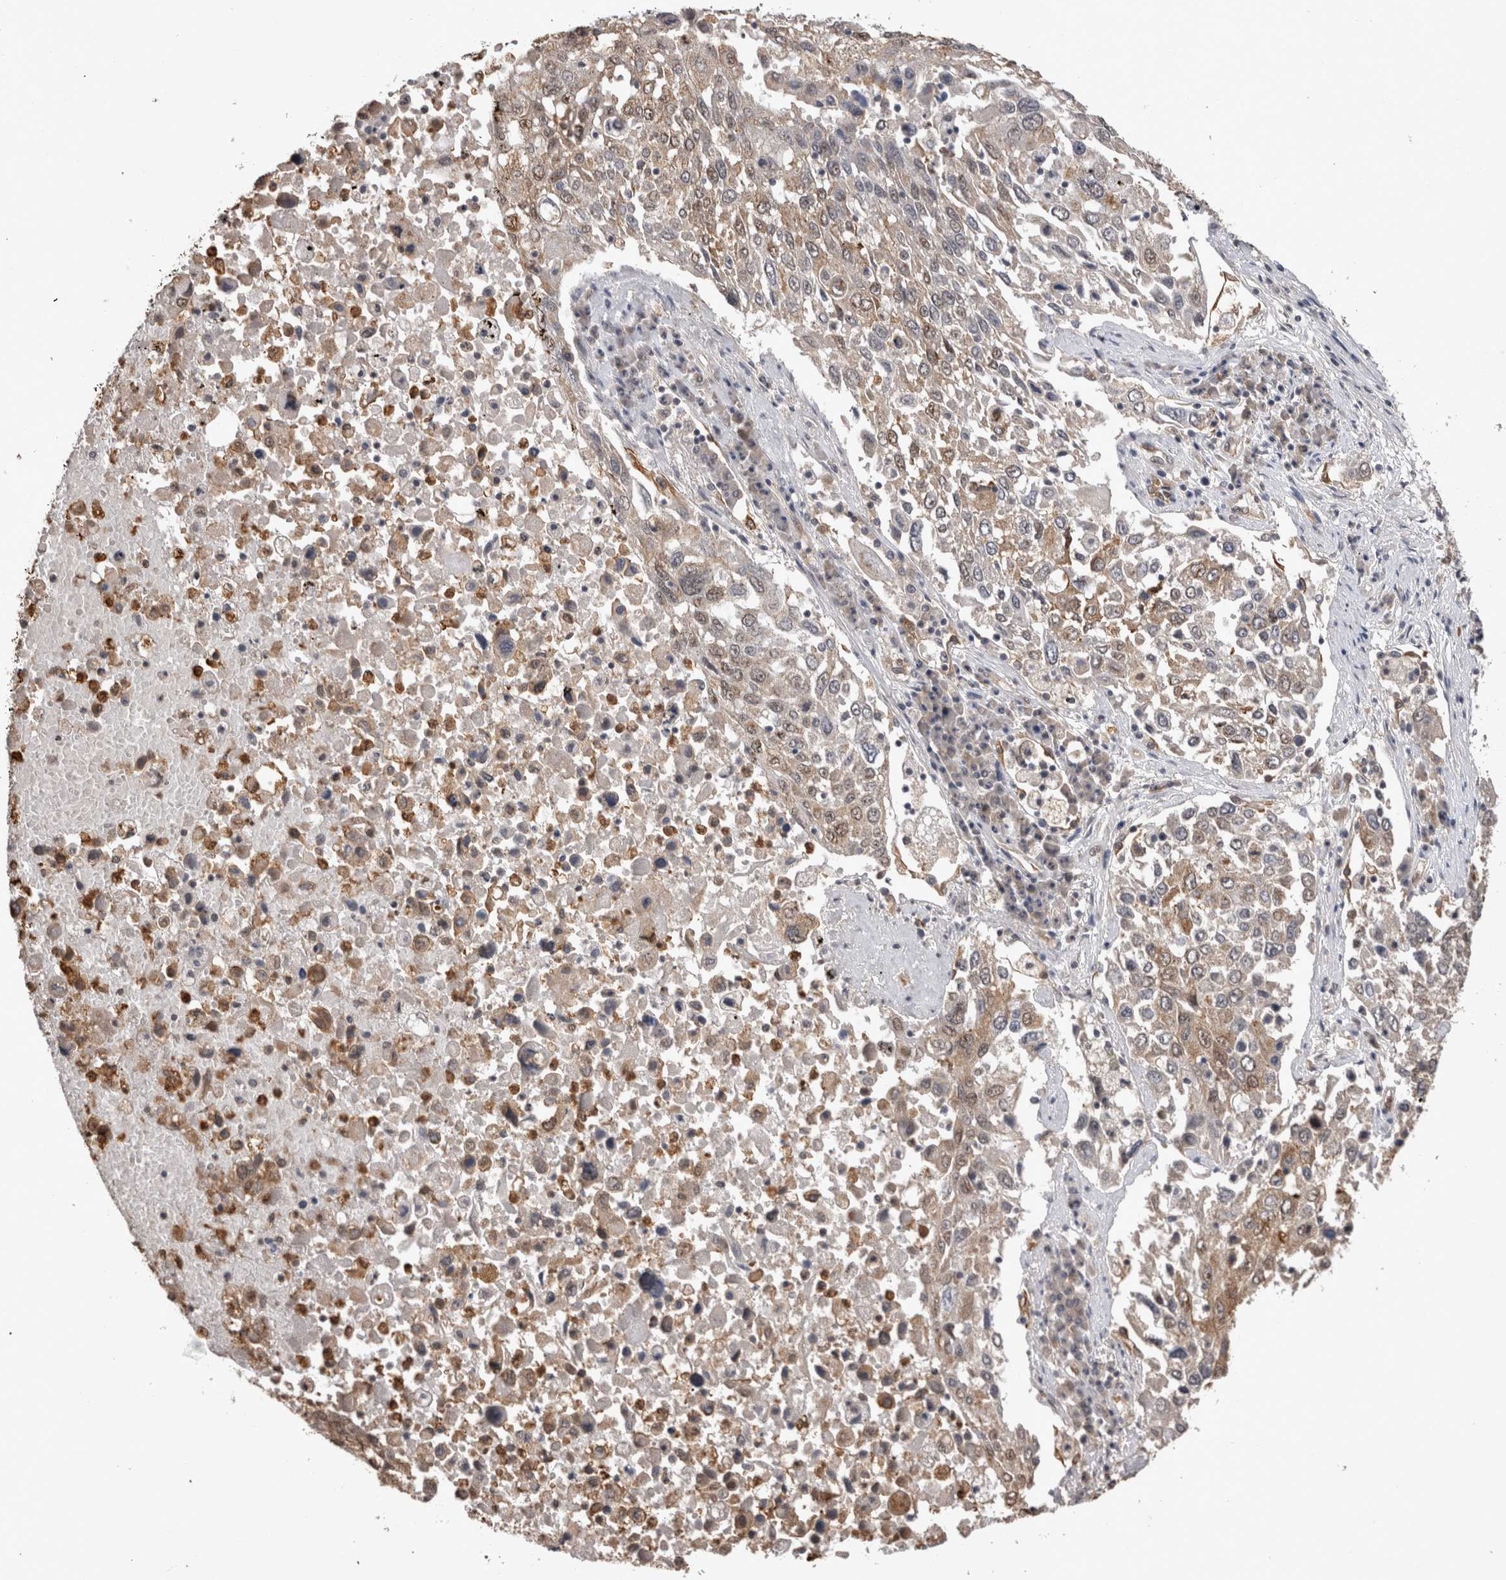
{"staining": {"intensity": "weak", "quantity": "25%-75%", "location": "cytoplasmic/membranous"}, "tissue": "lung cancer", "cell_type": "Tumor cells", "image_type": "cancer", "snomed": [{"axis": "morphology", "description": "Squamous cell carcinoma, NOS"}, {"axis": "topography", "description": "Lung"}], "caption": "The micrograph reveals a brown stain indicating the presence of a protein in the cytoplasmic/membranous of tumor cells in lung cancer. The staining was performed using DAB (3,3'-diaminobenzidine), with brown indicating positive protein expression. Nuclei are stained blue with hematoxylin.", "gene": "PAK4", "patient": {"sex": "male", "age": 65}}